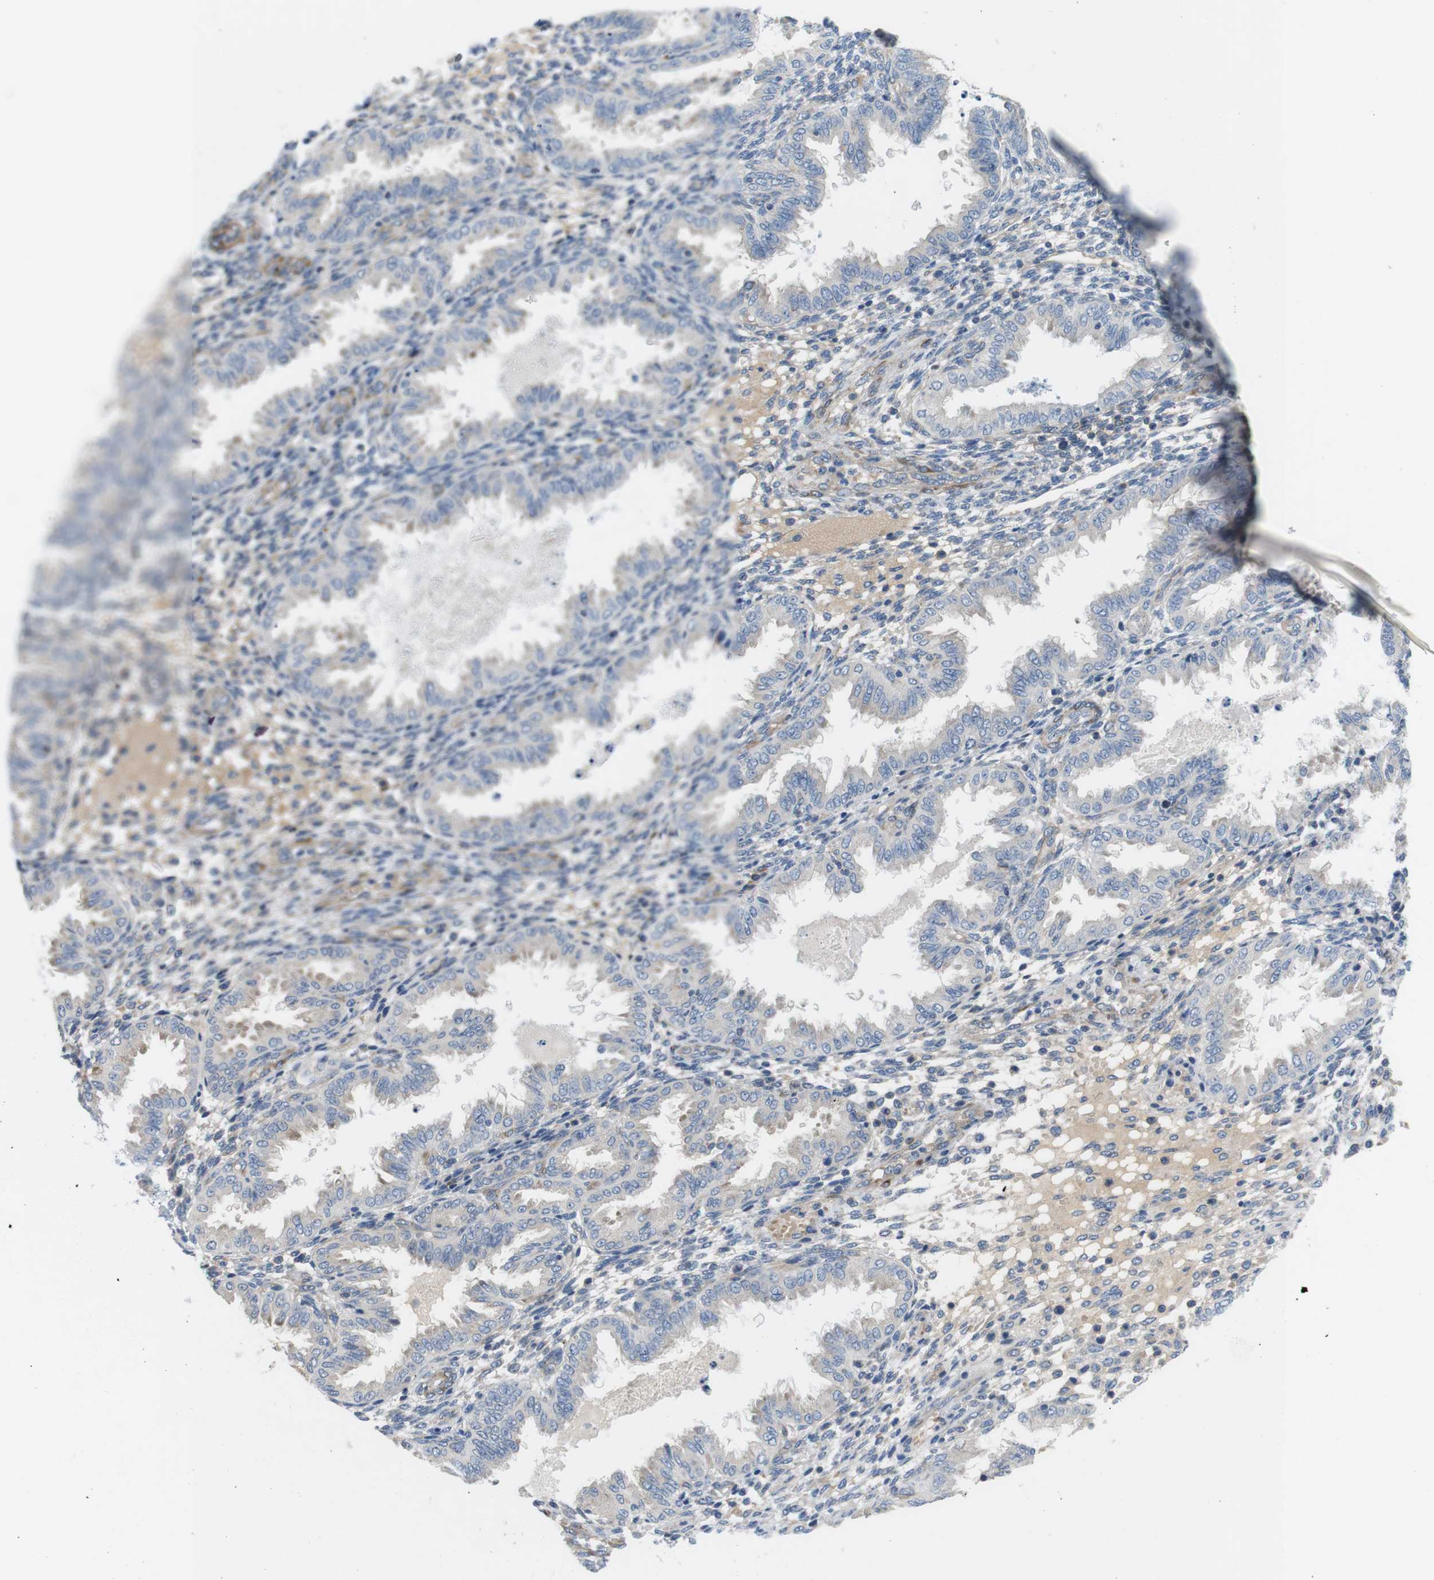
{"staining": {"intensity": "negative", "quantity": "none", "location": "none"}, "tissue": "endometrium", "cell_type": "Cells in endometrial stroma", "image_type": "normal", "snomed": [{"axis": "morphology", "description": "Normal tissue, NOS"}, {"axis": "topography", "description": "Endometrium"}], "caption": "Endometrium was stained to show a protein in brown. There is no significant positivity in cells in endometrial stroma.", "gene": "DCLK1", "patient": {"sex": "female", "age": 33}}